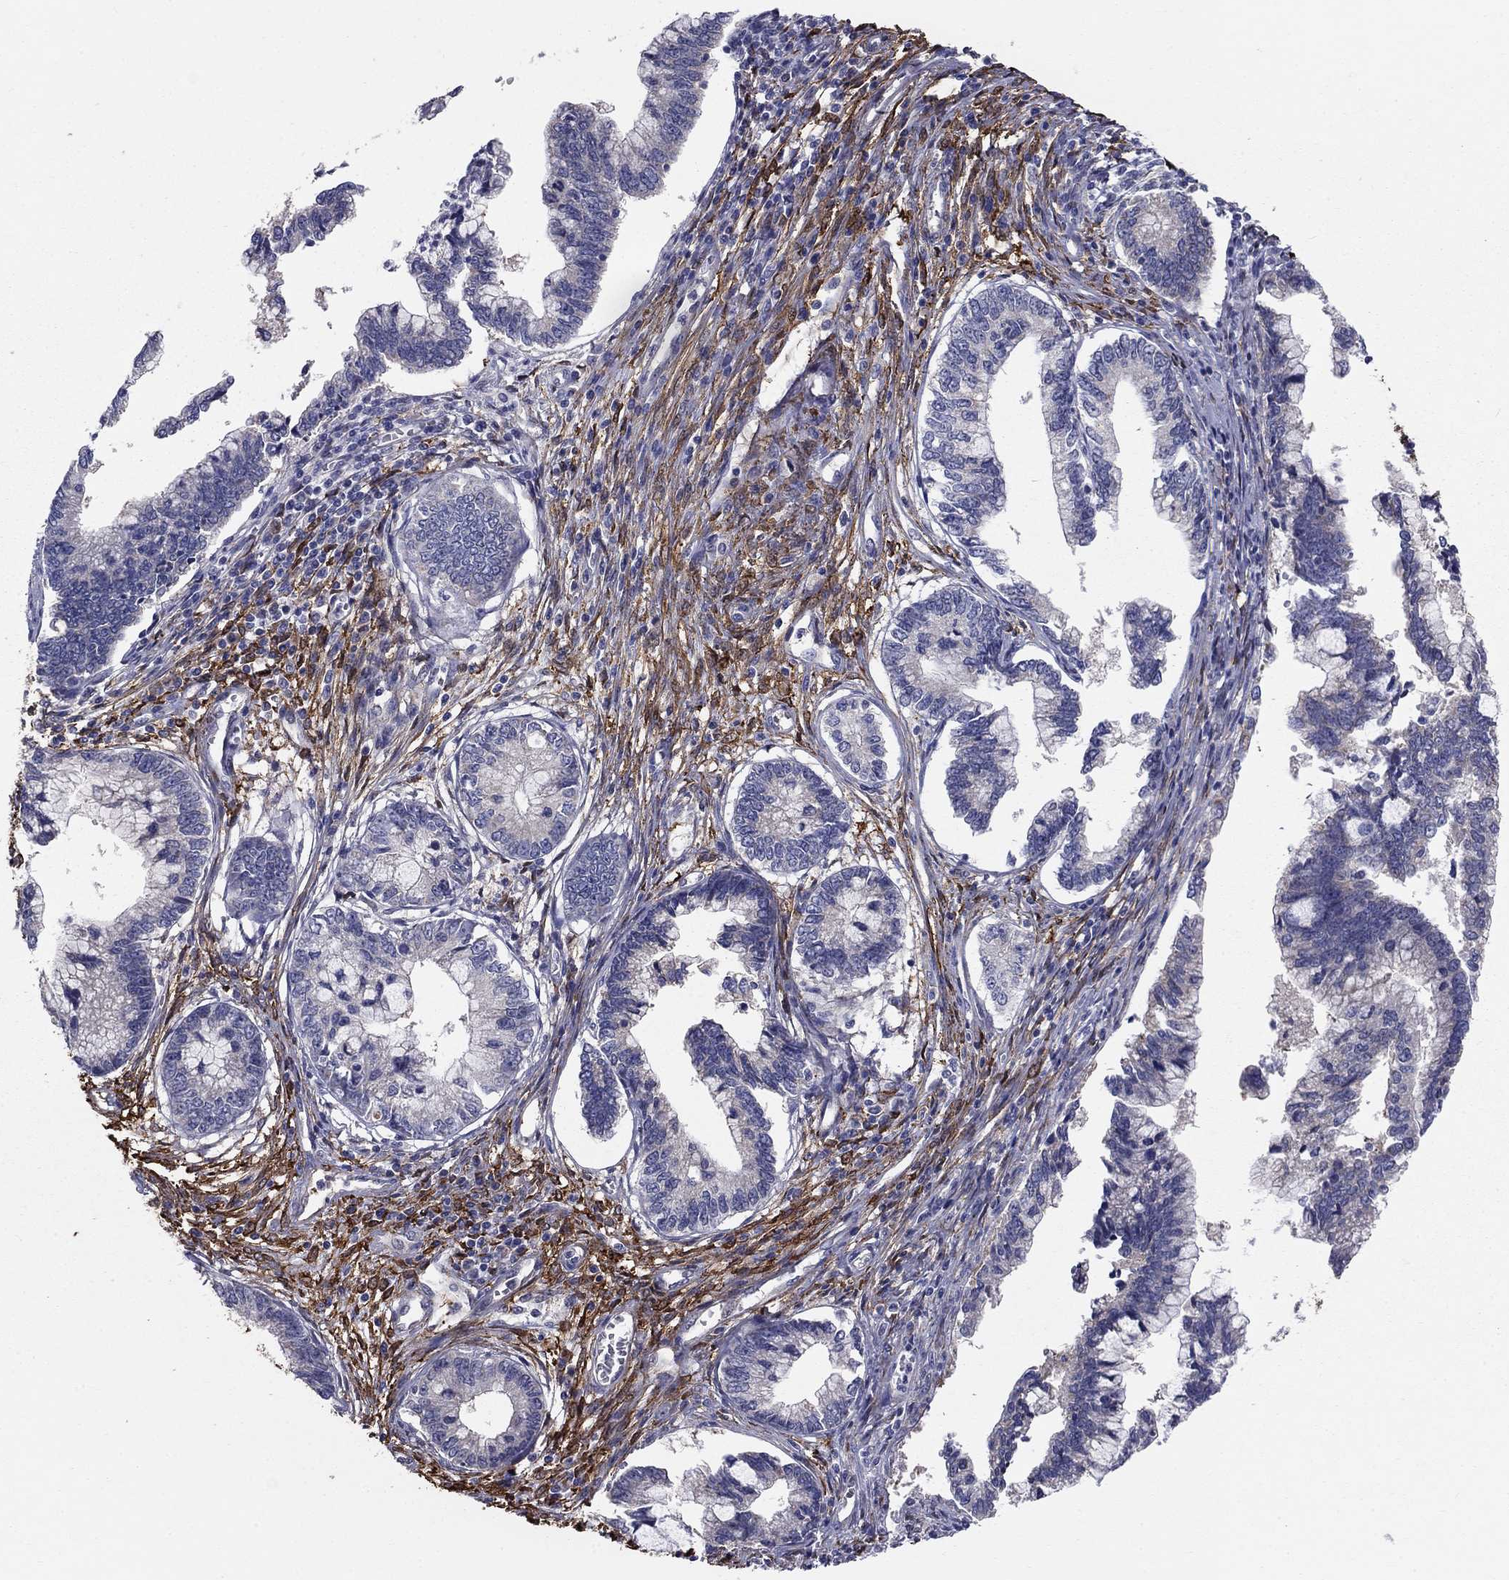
{"staining": {"intensity": "negative", "quantity": "none", "location": "none"}, "tissue": "cervical cancer", "cell_type": "Tumor cells", "image_type": "cancer", "snomed": [{"axis": "morphology", "description": "Adenocarcinoma, NOS"}, {"axis": "topography", "description": "Cervix"}], "caption": "High magnification brightfield microscopy of cervical cancer stained with DAB (brown) and counterstained with hematoxylin (blue): tumor cells show no significant positivity.", "gene": "EMP2", "patient": {"sex": "female", "age": 44}}